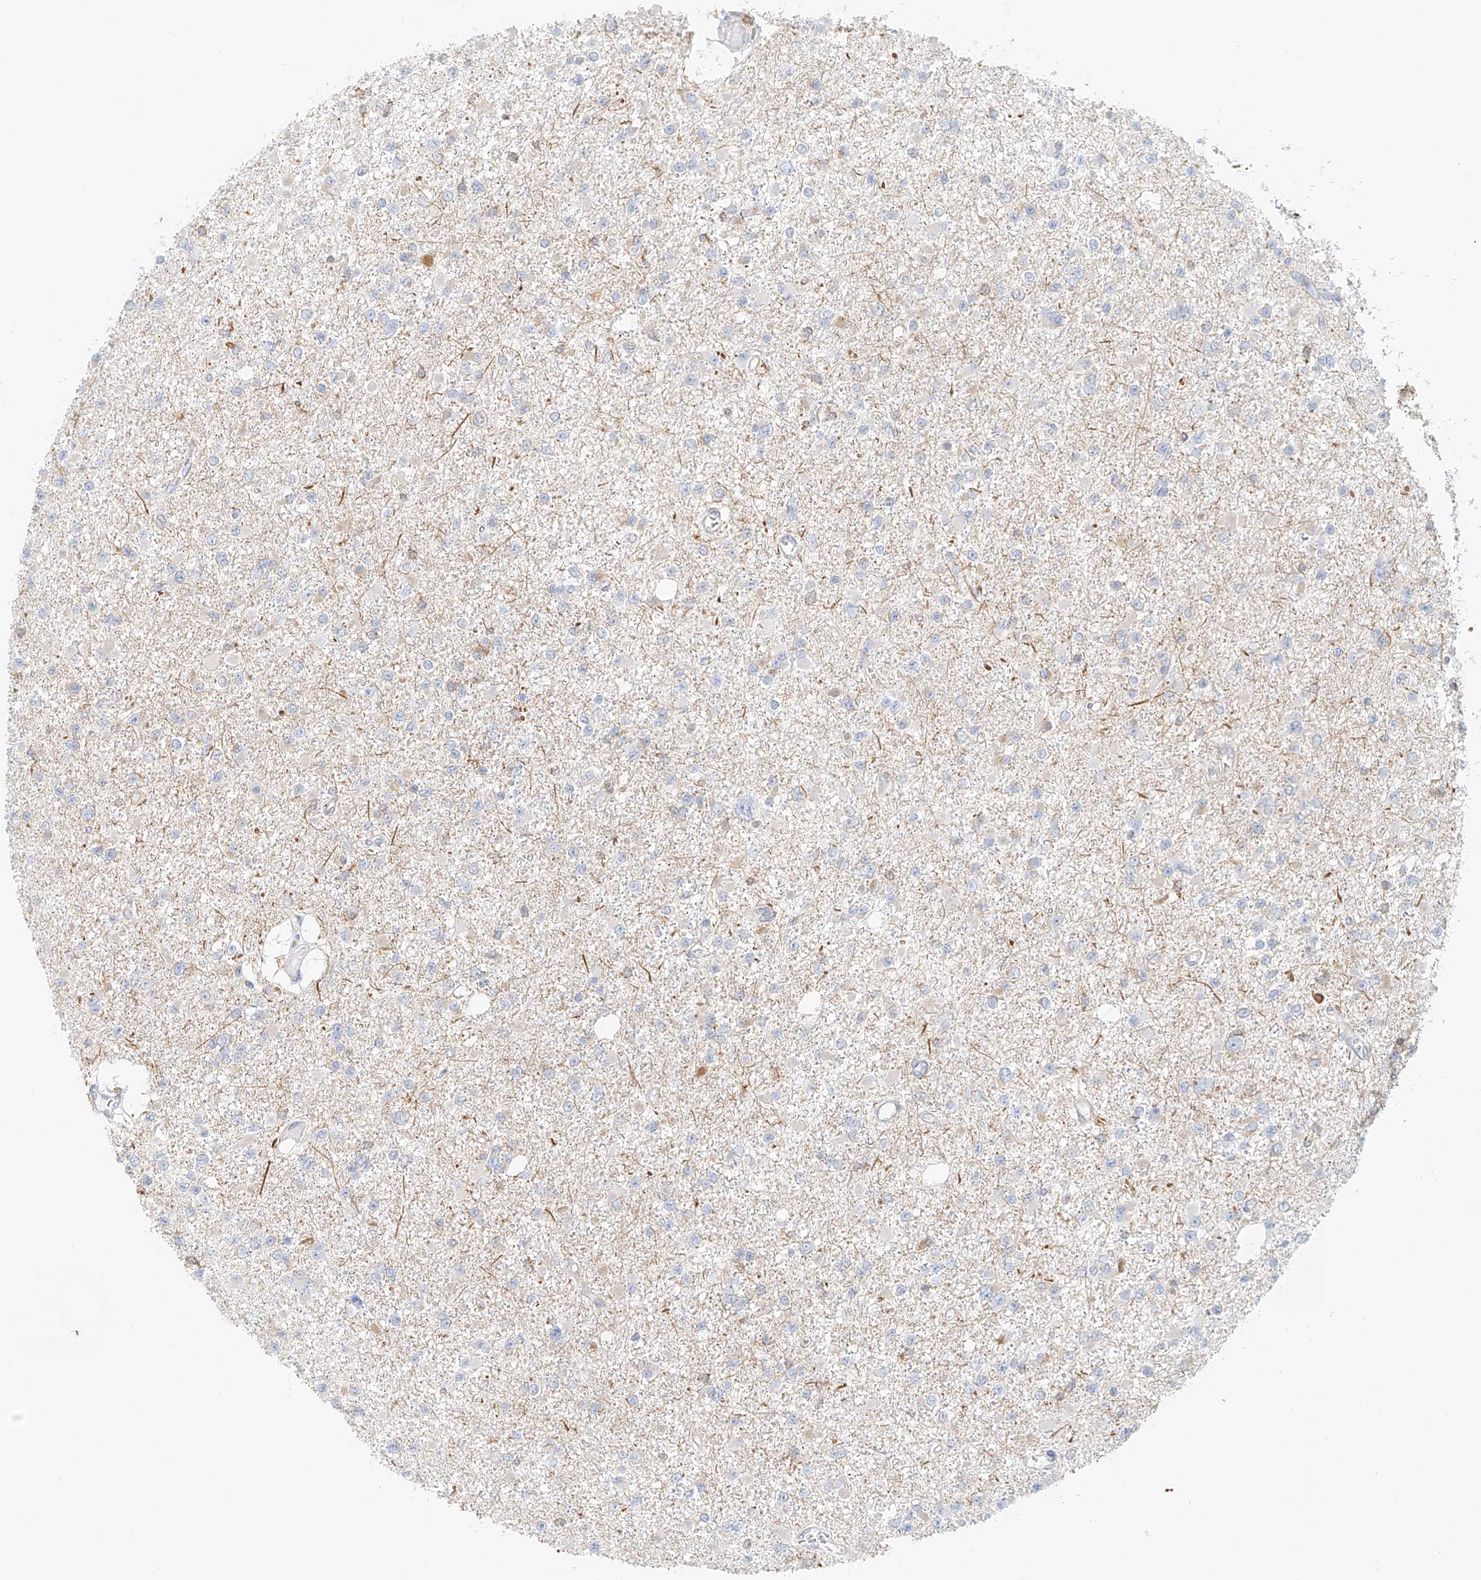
{"staining": {"intensity": "negative", "quantity": "none", "location": "none"}, "tissue": "glioma", "cell_type": "Tumor cells", "image_type": "cancer", "snomed": [{"axis": "morphology", "description": "Glioma, malignant, Low grade"}, {"axis": "topography", "description": "Brain"}], "caption": "Immunohistochemical staining of human glioma demonstrates no significant expression in tumor cells. The staining was performed using DAB (3,3'-diaminobenzidine) to visualize the protein expression in brown, while the nuclei were stained in blue with hematoxylin (Magnification: 20x).", "gene": "DHRS7", "patient": {"sex": "female", "age": 22}}